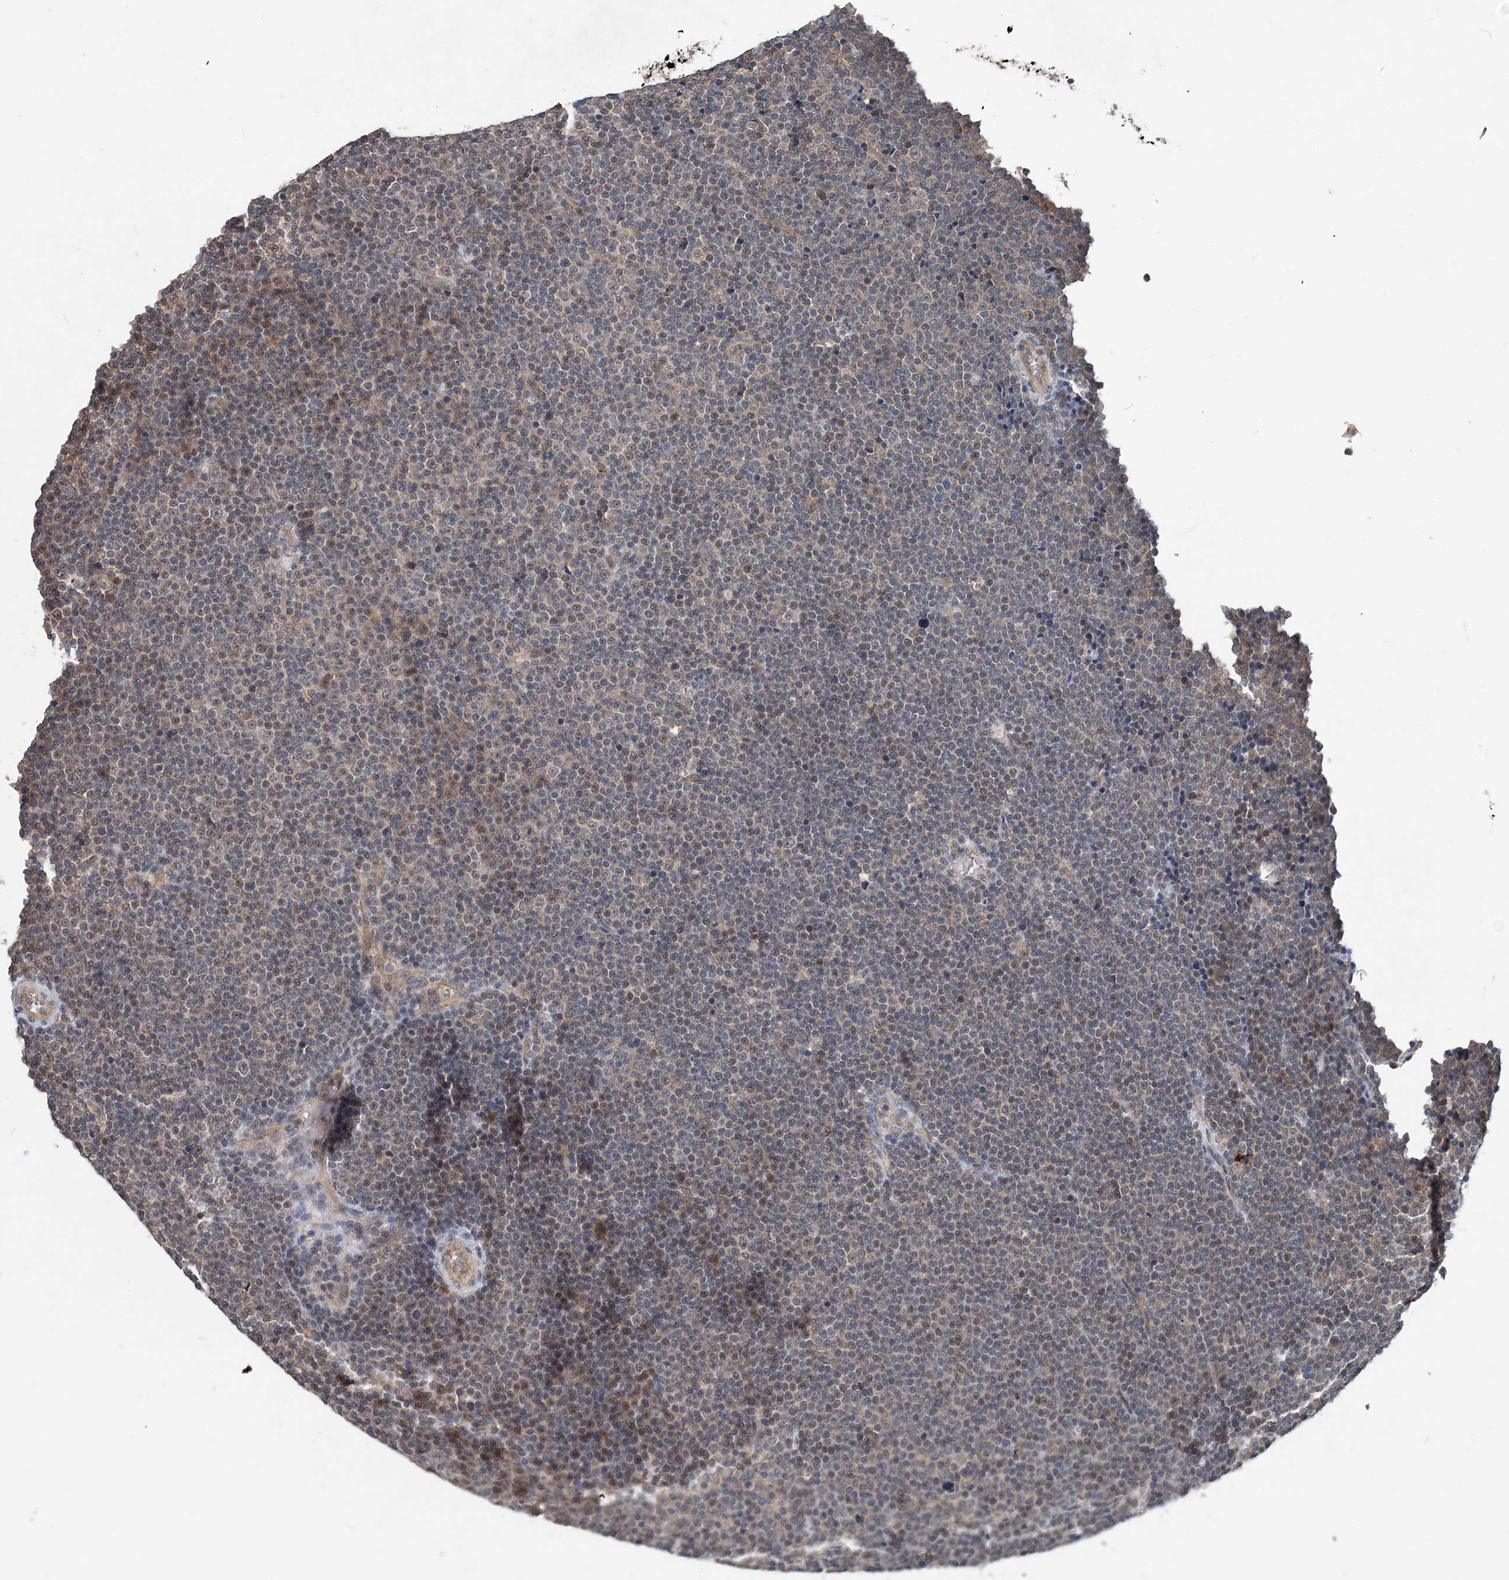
{"staining": {"intensity": "negative", "quantity": "none", "location": "none"}, "tissue": "lymphoma", "cell_type": "Tumor cells", "image_type": "cancer", "snomed": [{"axis": "morphology", "description": "Malignant lymphoma, non-Hodgkin's type, Low grade"}, {"axis": "topography", "description": "Lymph node"}], "caption": "A high-resolution histopathology image shows immunohistochemistry (IHC) staining of low-grade malignant lymphoma, non-Hodgkin's type, which reveals no significant expression in tumor cells.", "gene": "SMPD3", "patient": {"sex": "female", "age": 67}}